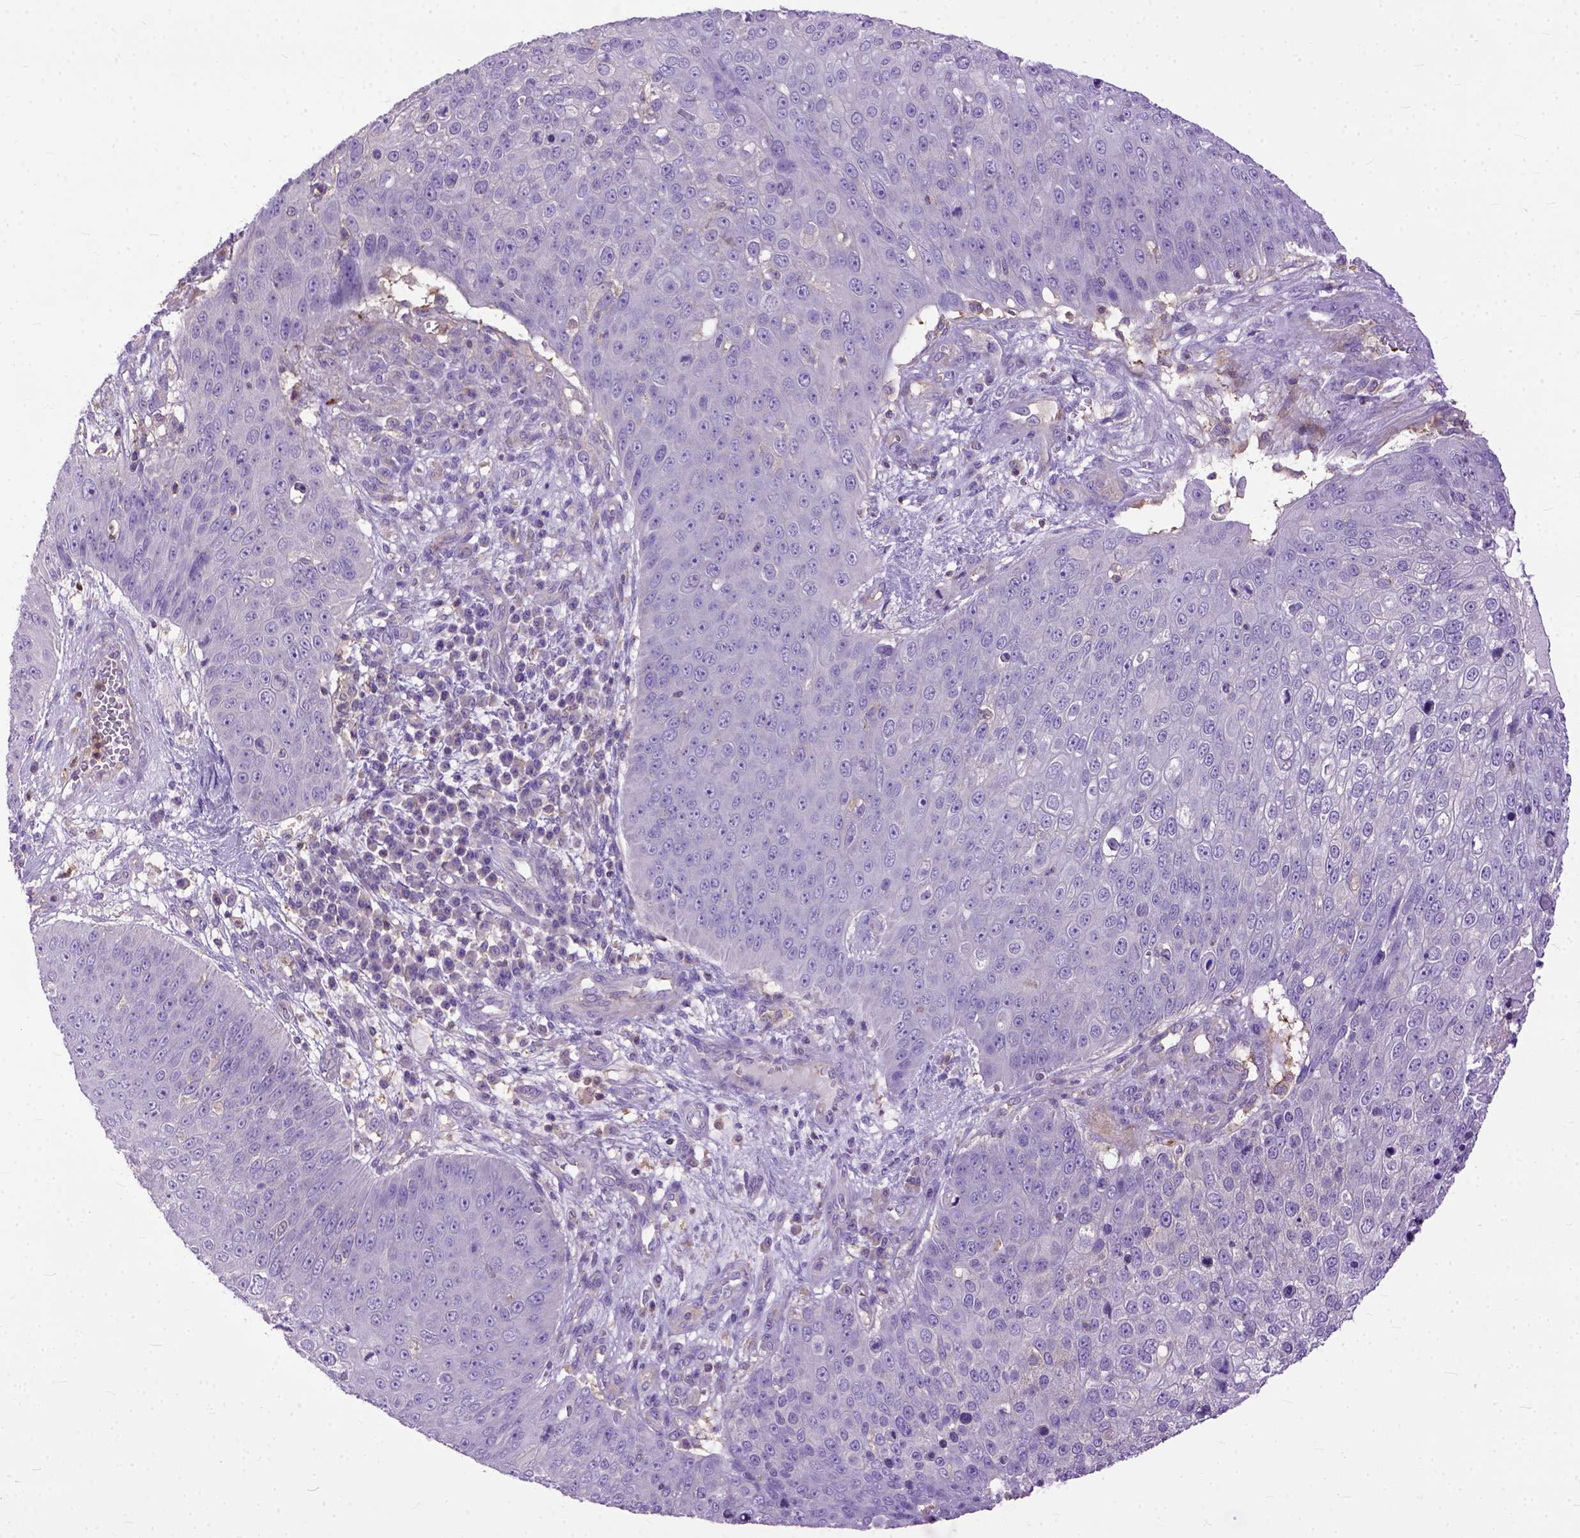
{"staining": {"intensity": "negative", "quantity": "none", "location": "none"}, "tissue": "skin cancer", "cell_type": "Tumor cells", "image_type": "cancer", "snomed": [{"axis": "morphology", "description": "Squamous cell carcinoma, NOS"}, {"axis": "topography", "description": "Skin"}], "caption": "An immunohistochemistry (IHC) image of skin squamous cell carcinoma is shown. There is no staining in tumor cells of skin squamous cell carcinoma. (DAB immunohistochemistry, high magnification).", "gene": "NAMPT", "patient": {"sex": "male", "age": 71}}